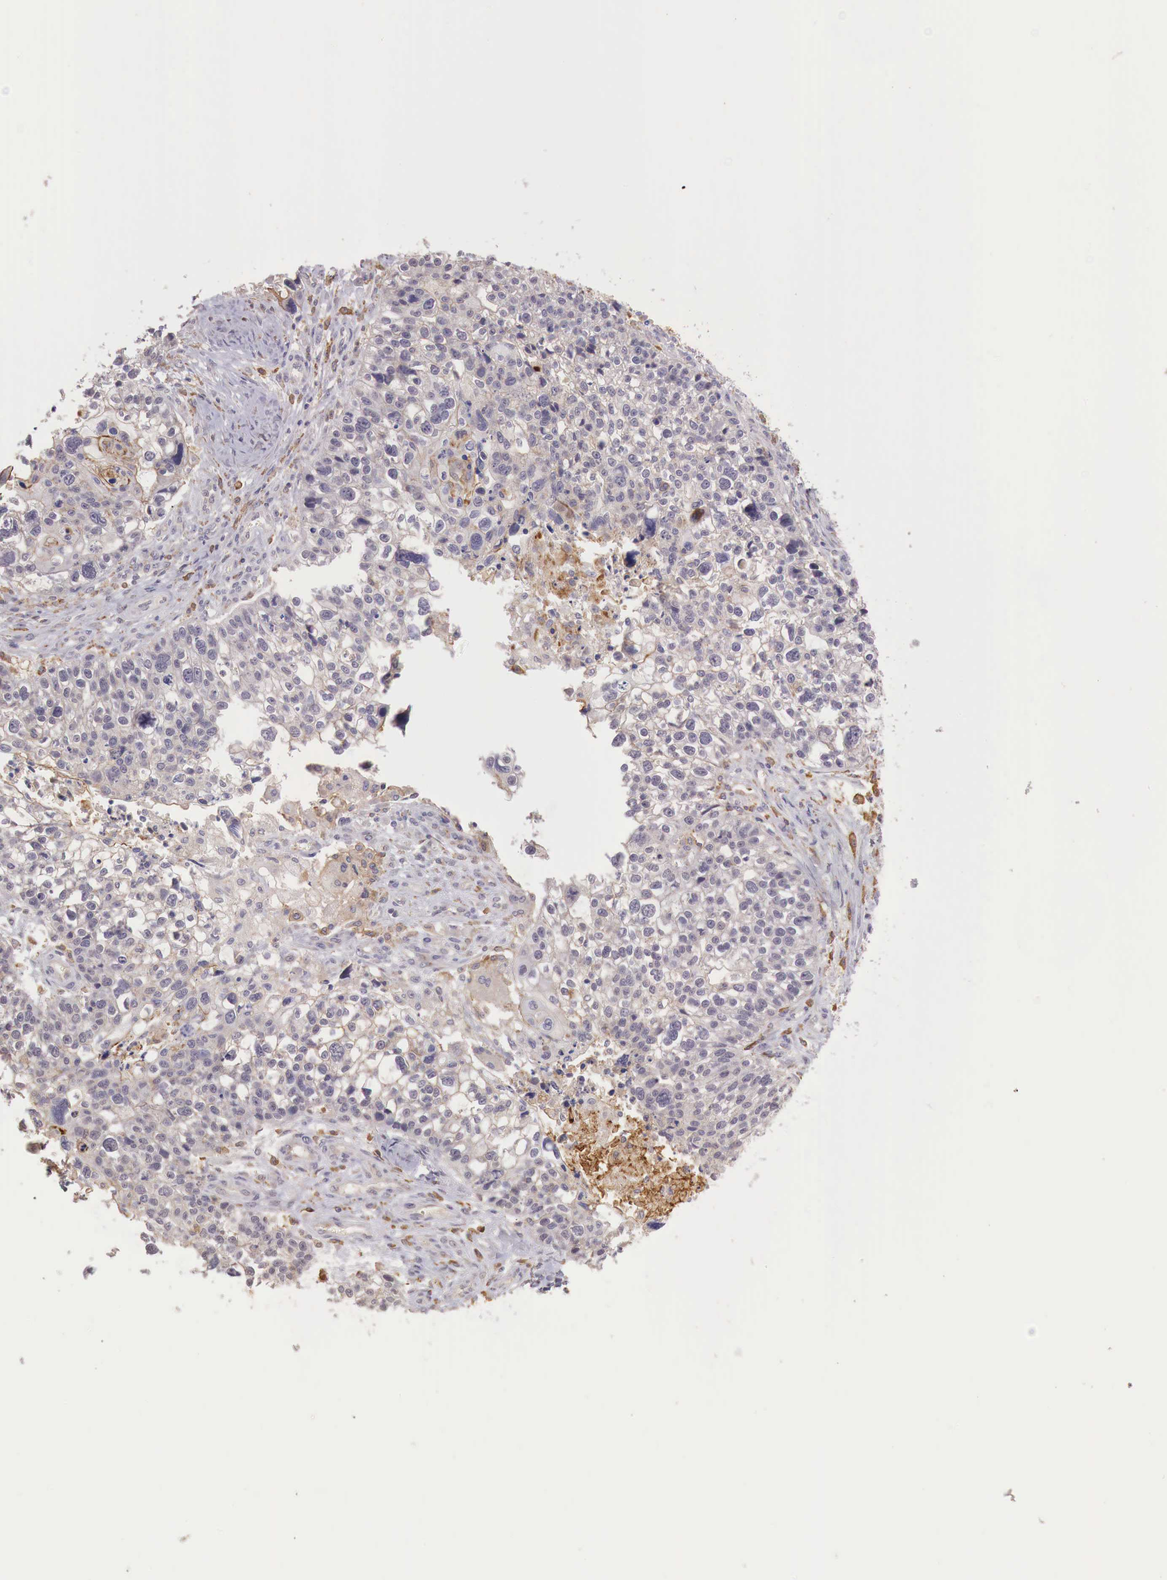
{"staining": {"intensity": "weak", "quantity": "<25%", "location": "cytoplasmic/membranous"}, "tissue": "lung cancer", "cell_type": "Tumor cells", "image_type": "cancer", "snomed": [{"axis": "morphology", "description": "Squamous cell carcinoma, NOS"}, {"axis": "topography", "description": "Lymph node"}, {"axis": "topography", "description": "Lung"}], "caption": "A histopathology image of human lung squamous cell carcinoma is negative for staining in tumor cells.", "gene": "CHRDL1", "patient": {"sex": "male", "age": 74}}